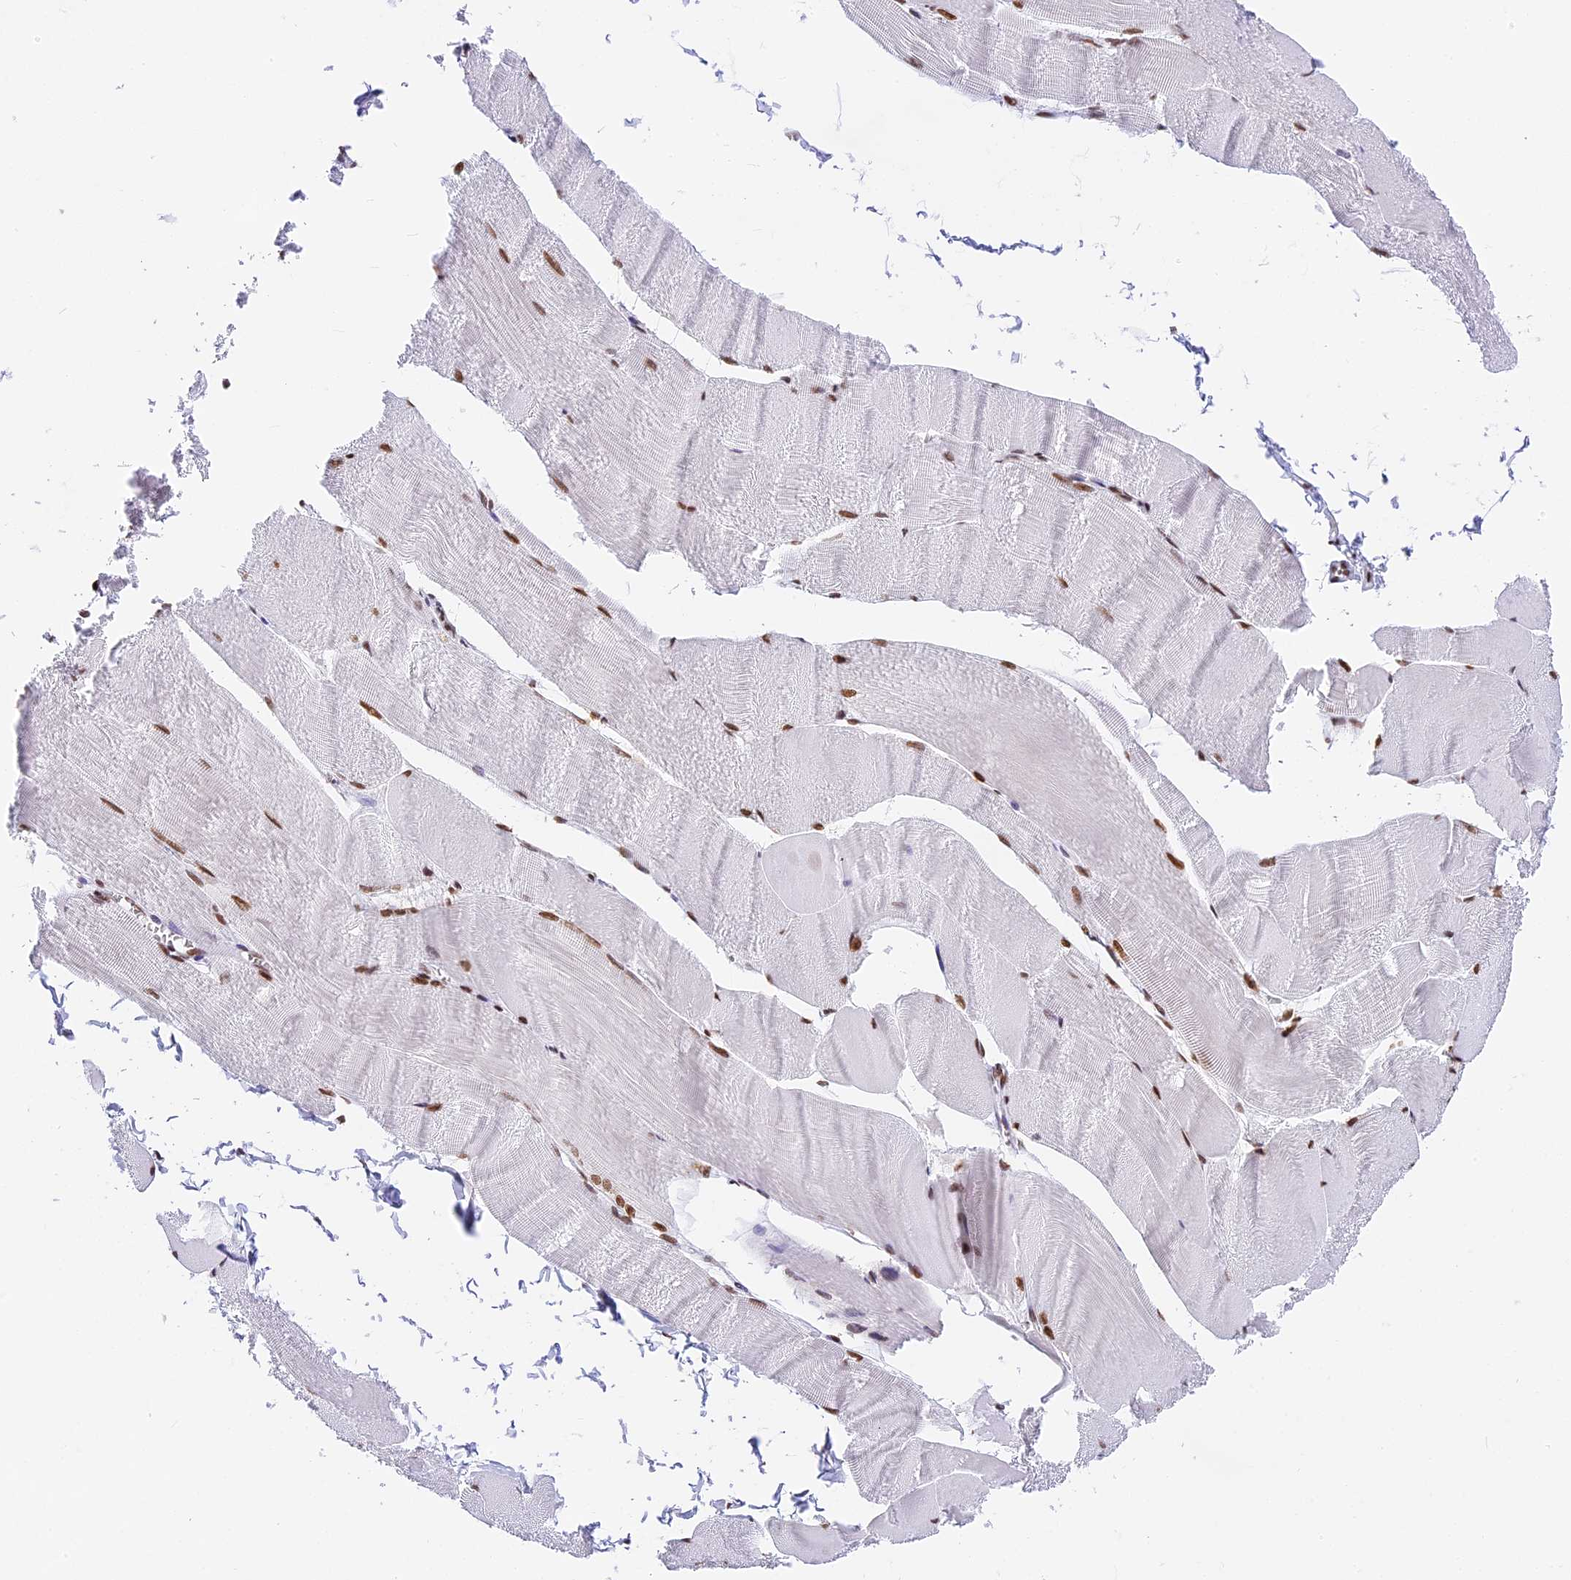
{"staining": {"intensity": "strong", "quantity": ">75%", "location": "nuclear"}, "tissue": "skeletal muscle", "cell_type": "Myocytes", "image_type": "normal", "snomed": [{"axis": "morphology", "description": "Normal tissue, NOS"}, {"axis": "morphology", "description": "Basal cell carcinoma"}, {"axis": "topography", "description": "Skeletal muscle"}], "caption": "The immunohistochemical stain highlights strong nuclear positivity in myocytes of unremarkable skeletal muscle. Ihc stains the protein of interest in brown and the nuclei are stained blue.", "gene": "SBNO1", "patient": {"sex": "female", "age": 64}}